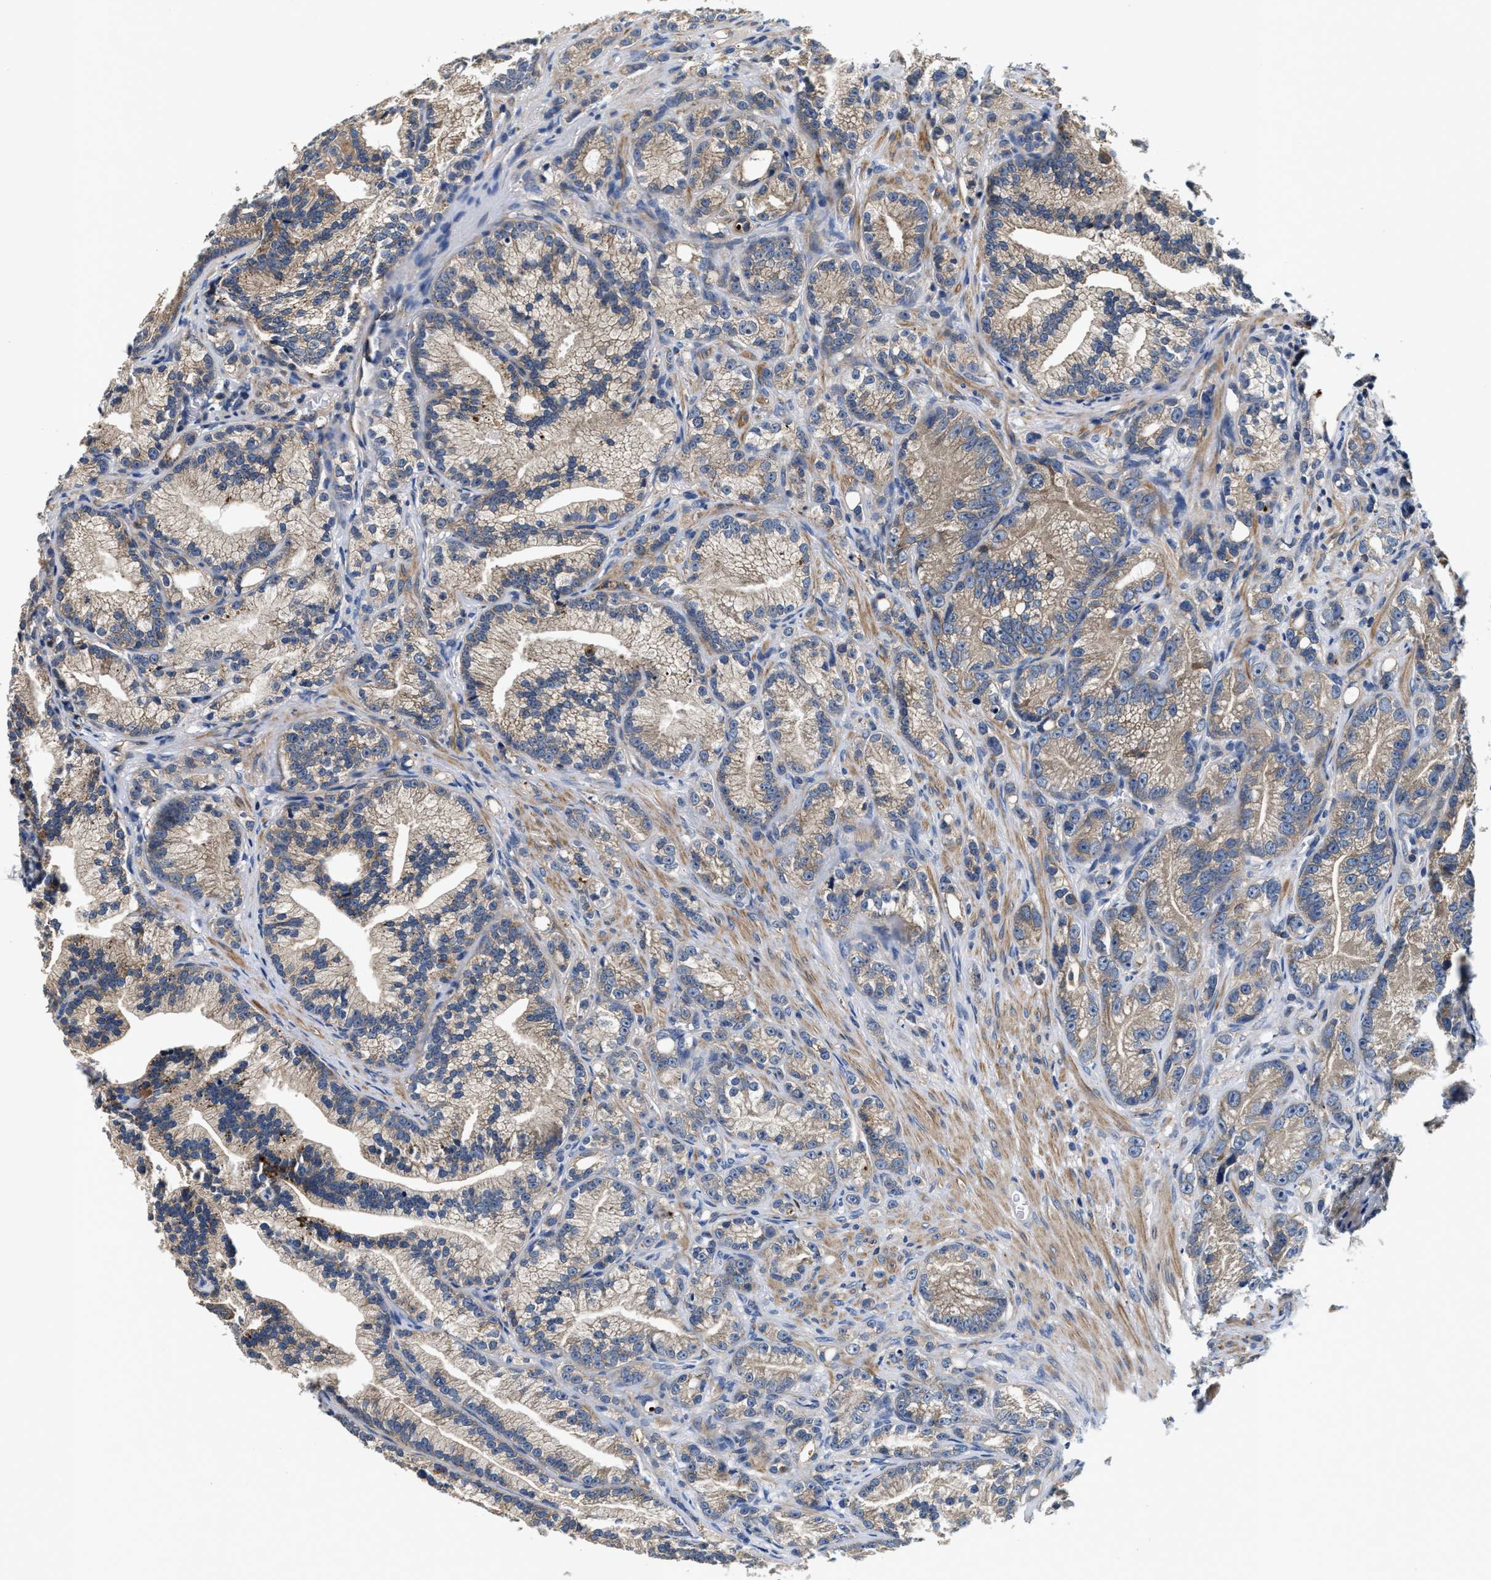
{"staining": {"intensity": "weak", "quantity": ">75%", "location": "cytoplasmic/membranous"}, "tissue": "prostate cancer", "cell_type": "Tumor cells", "image_type": "cancer", "snomed": [{"axis": "morphology", "description": "Adenocarcinoma, Low grade"}, {"axis": "topography", "description": "Prostate"}], "caption": "Brown immunohistochemical staining in human low-grade adenocarcinoma (prostate) demonstrates weak cytoplasmic/membranous positivity in about >75% of tumor cells. (DAB (3,3'-diaminobenzidine) IHC with brightfield microscopy, high magnification).", "gene": "ANKIB1", "patient": {"sex": "male", "age": 89}}